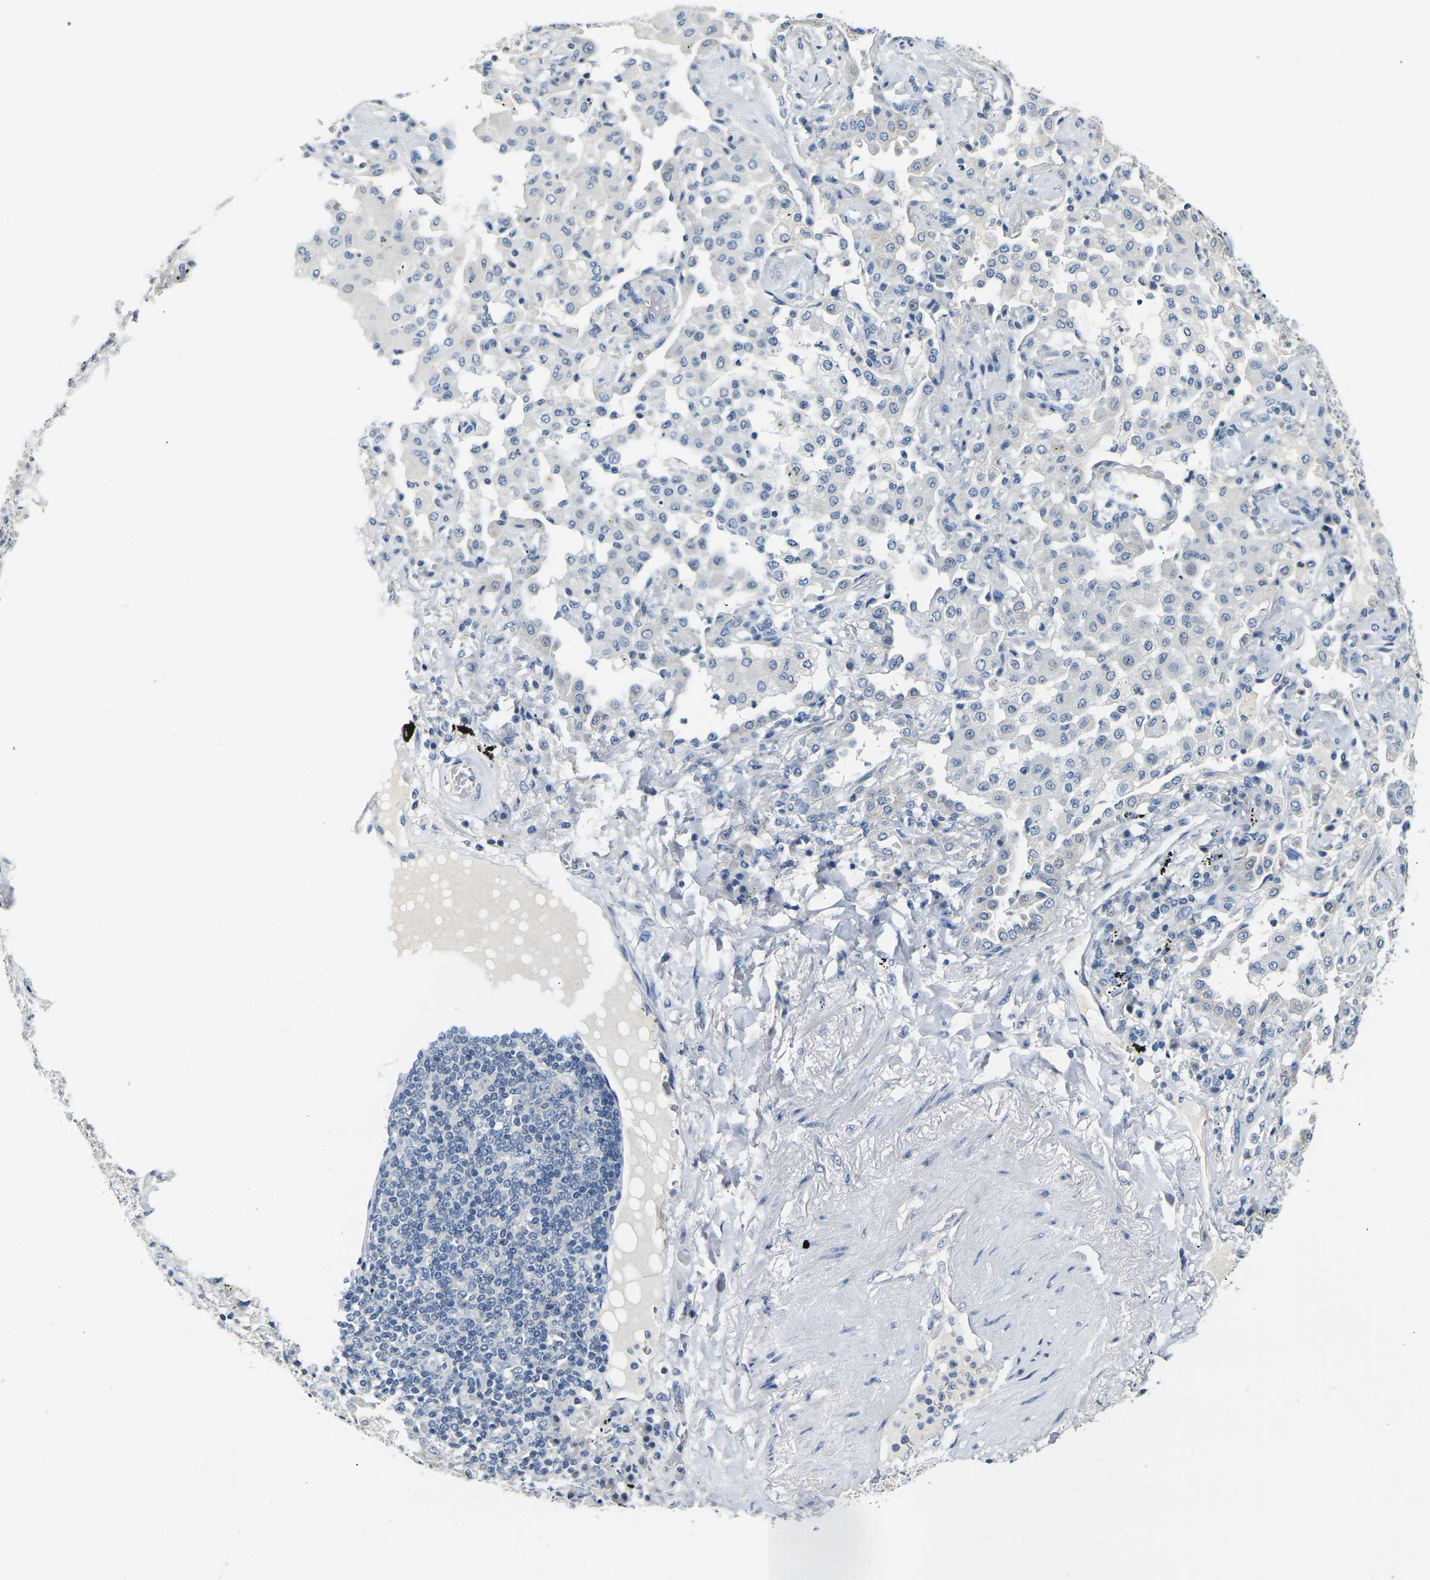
{"staining": {"intensity": "negative", "quantity": "none", "location": "none"}, "tissue": "lung cancer", "cell_type": "Tumor cells", "image_type": "cancer", "snomed": [{"axis": "morphology", "description": "Normal tissue, NOS"}, {"axis": "morphology", "description": "Adenocarcinoma, NOS"}, {"axis": "topography", "description": "Bronchus"}, {"axis": "topography", "description": "Lung"}], "caption": "DAB immunohistochemical staining of adenocarcinoma (lung) exhibits no significant positivity in tumor cells. (DAB immunohistochemistry (IHC) visualized using brightfield microscopy, high magnification).", "gene": "SHISAL2B", "patient": {"sex": "female", "age": 70}}